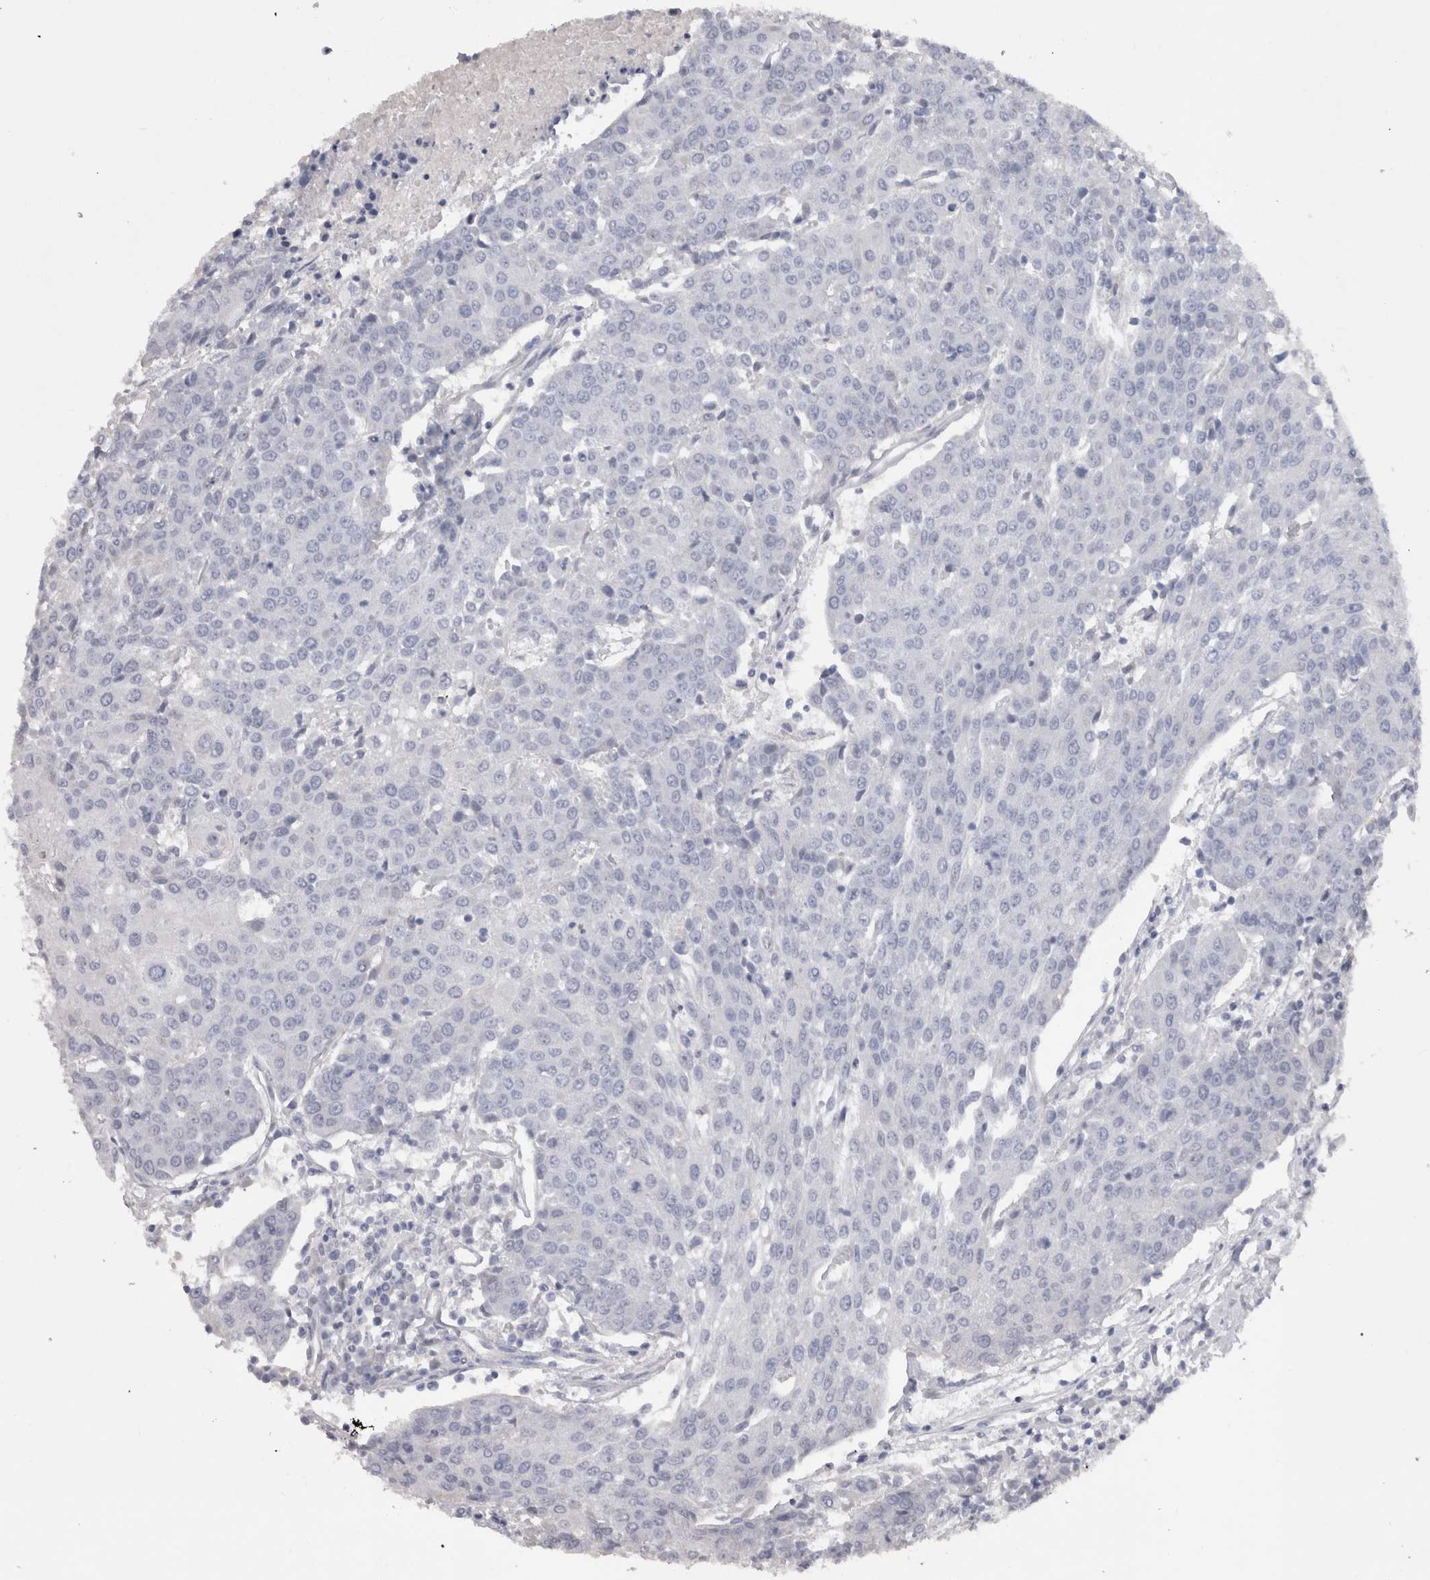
{"staining": {"intensity": "negative", "quantity": "none", "location": "none"}, "tissue": "urothelial cancer", "cell_type": "Tumor cells", "image_type": "cancer", "snomed": [{"axis": "morphology", "description": "Urothelial carcinoma, High grade"}, {"axis": "topography", "description": "Urinary bladder"}], "caption": "Protein analysis of urothelial carcinoma (high-grade) shows no significant staining in tumor cells.", "gene": "ADAM2", "patient": {"sex": "female", "age": 85}}